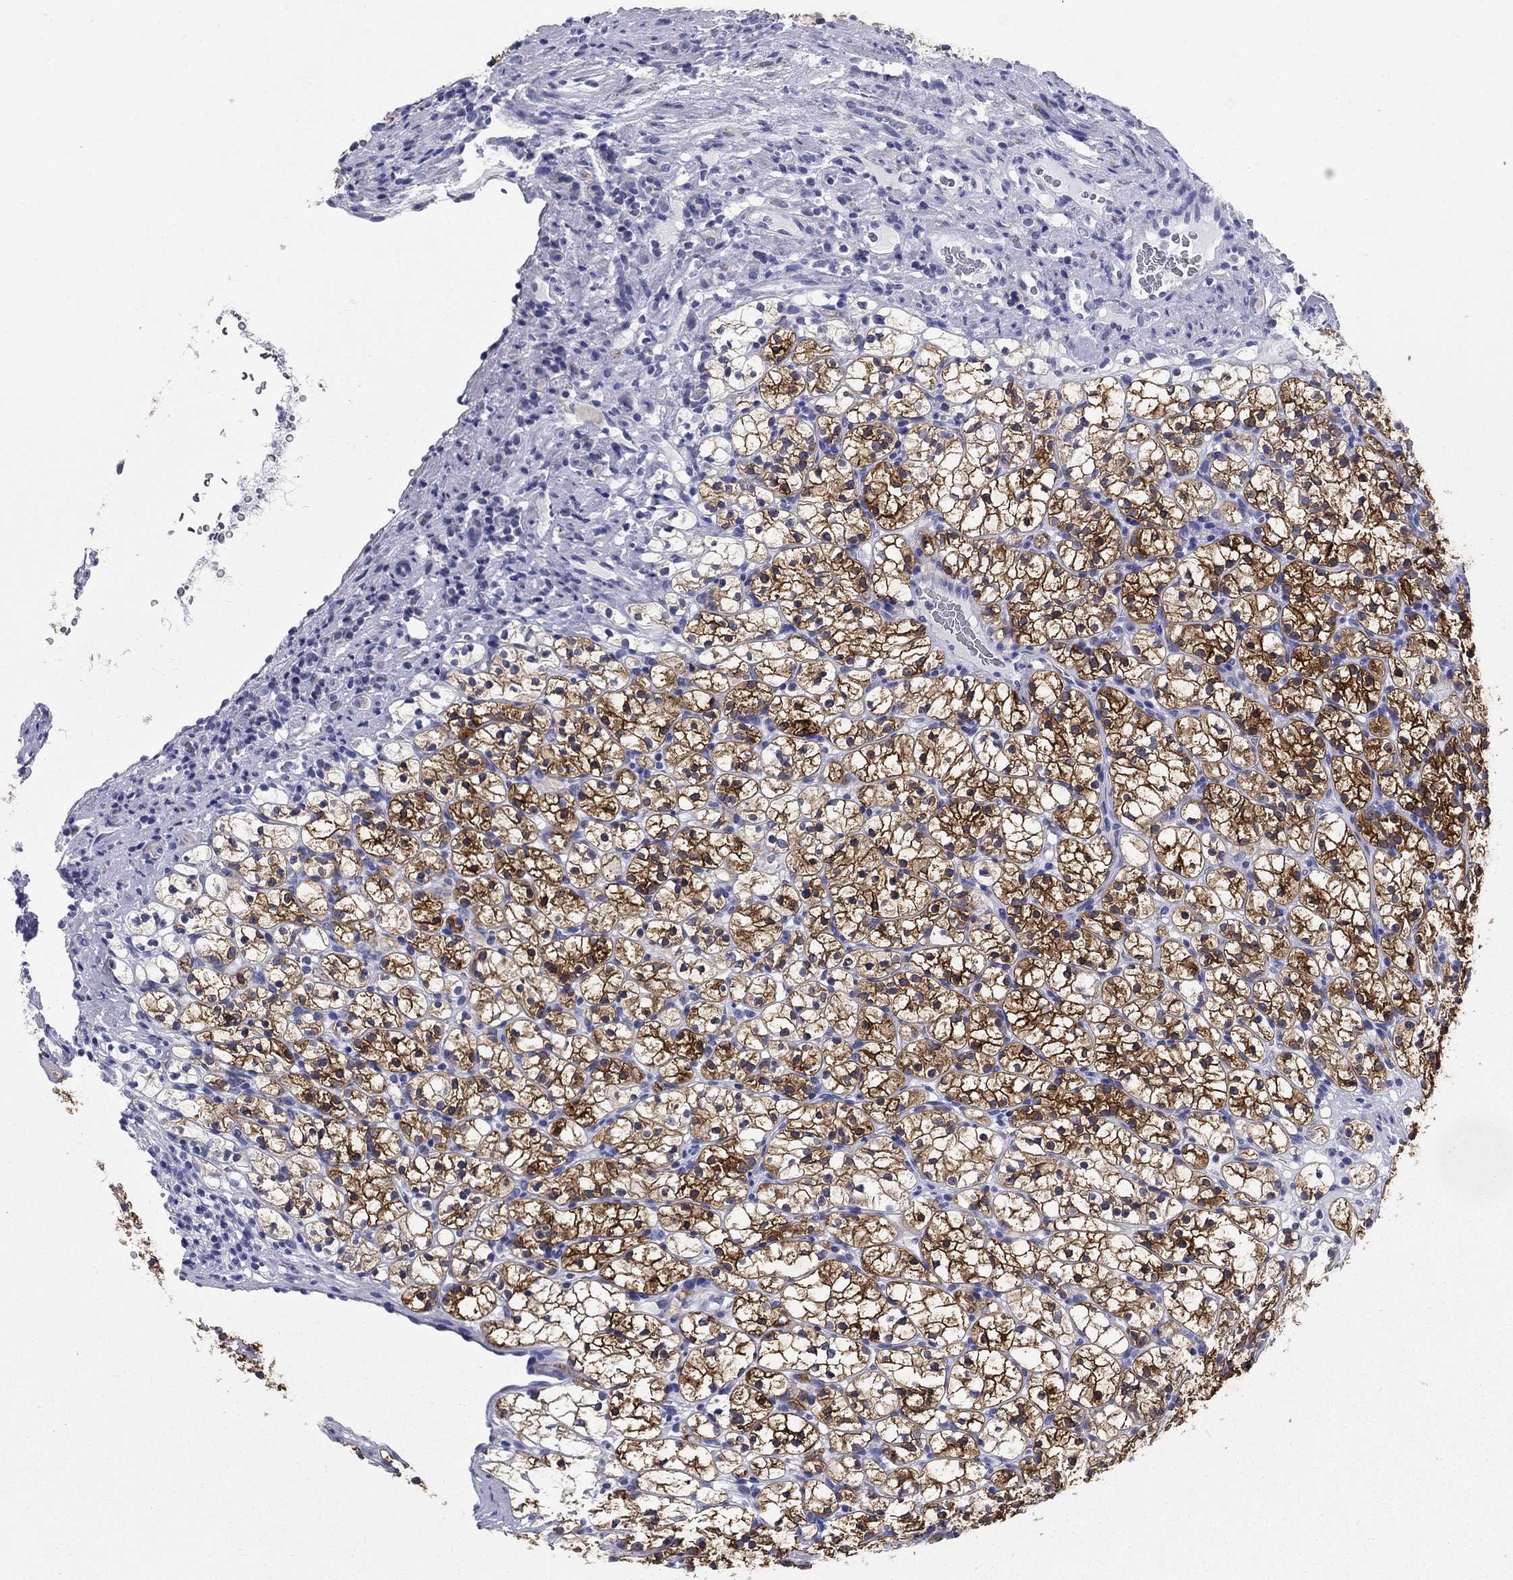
{"staining": {"intensity": "strong", "quantity": ">75%", "location": "cytoplasmic/membranous"}, "tissue": "renal cancer", "cell_type": "Tumor cells", "image_type": "cancer", "snomed": [{"axis": "morphology", "description": "Adenocarcinoma, NOS"}, {"axis": "topography", "description": "Kidney"}], "caption": "Strong cytoplasmic/membranous staining is identified in approximately >75% of tumor cells in renal cancer (adenocarcinoma).", "gene": "UPB1", "patient": {"sex": "female", "age": 89}}